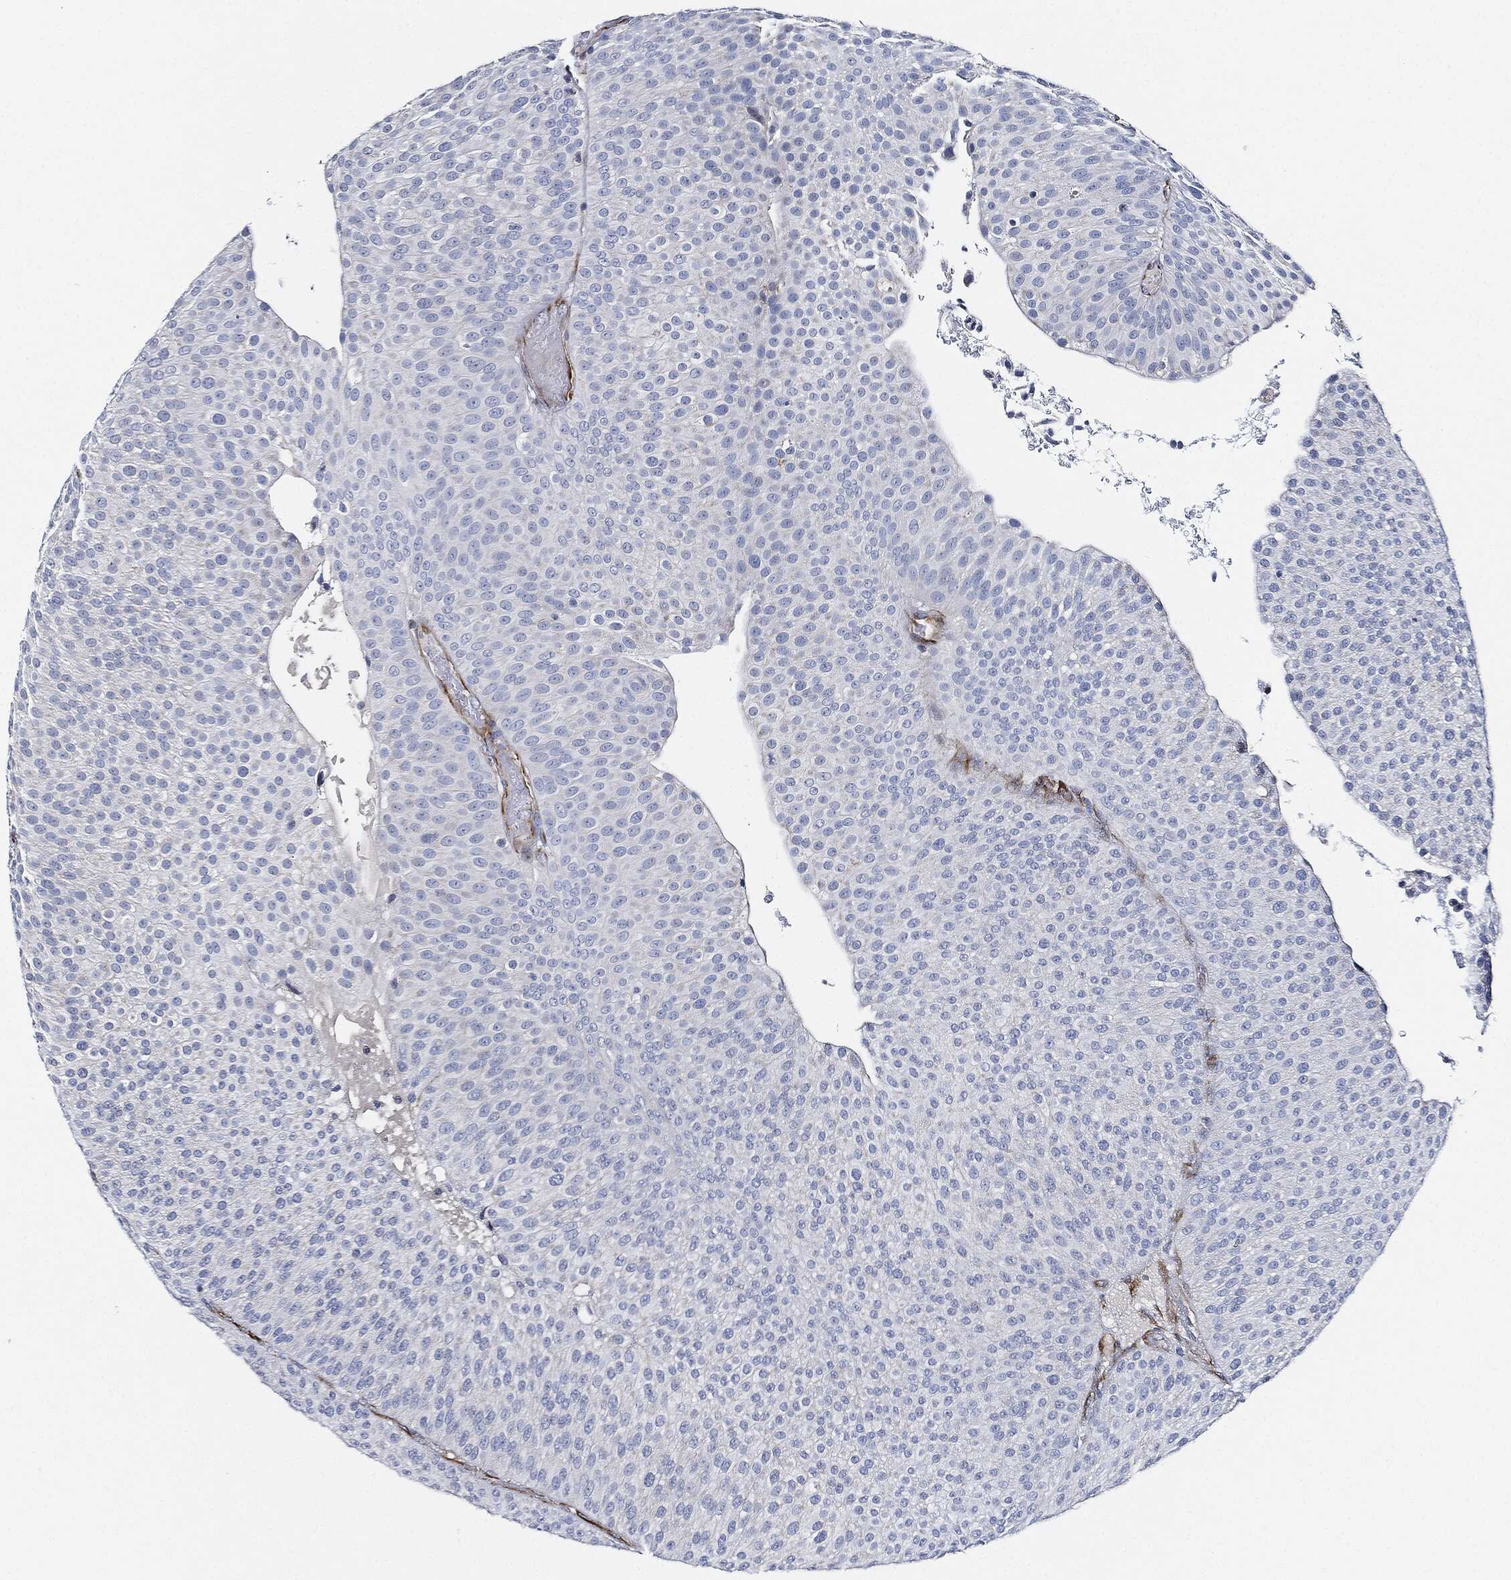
{"staining": {"intensity": "negative", "quantity": "none", "location": "none"}, "tissue": "urothelial cancer", "cell_type": "Tumor cells", "image_type": "cancer", "snomed": [{"axis": "morphology", "description": "Urothelial carcinoma, Low grade"}, {"axis": "topography", "description": "Urinary bladder"}], "caption": "IHC photomicrograph of human urothelial carcinoma (low-grade) stained for a protein (brown), which shows no staining in tumor cells.", "gene": "THSD1", "patient": {"sex": "male", "age": 65}}